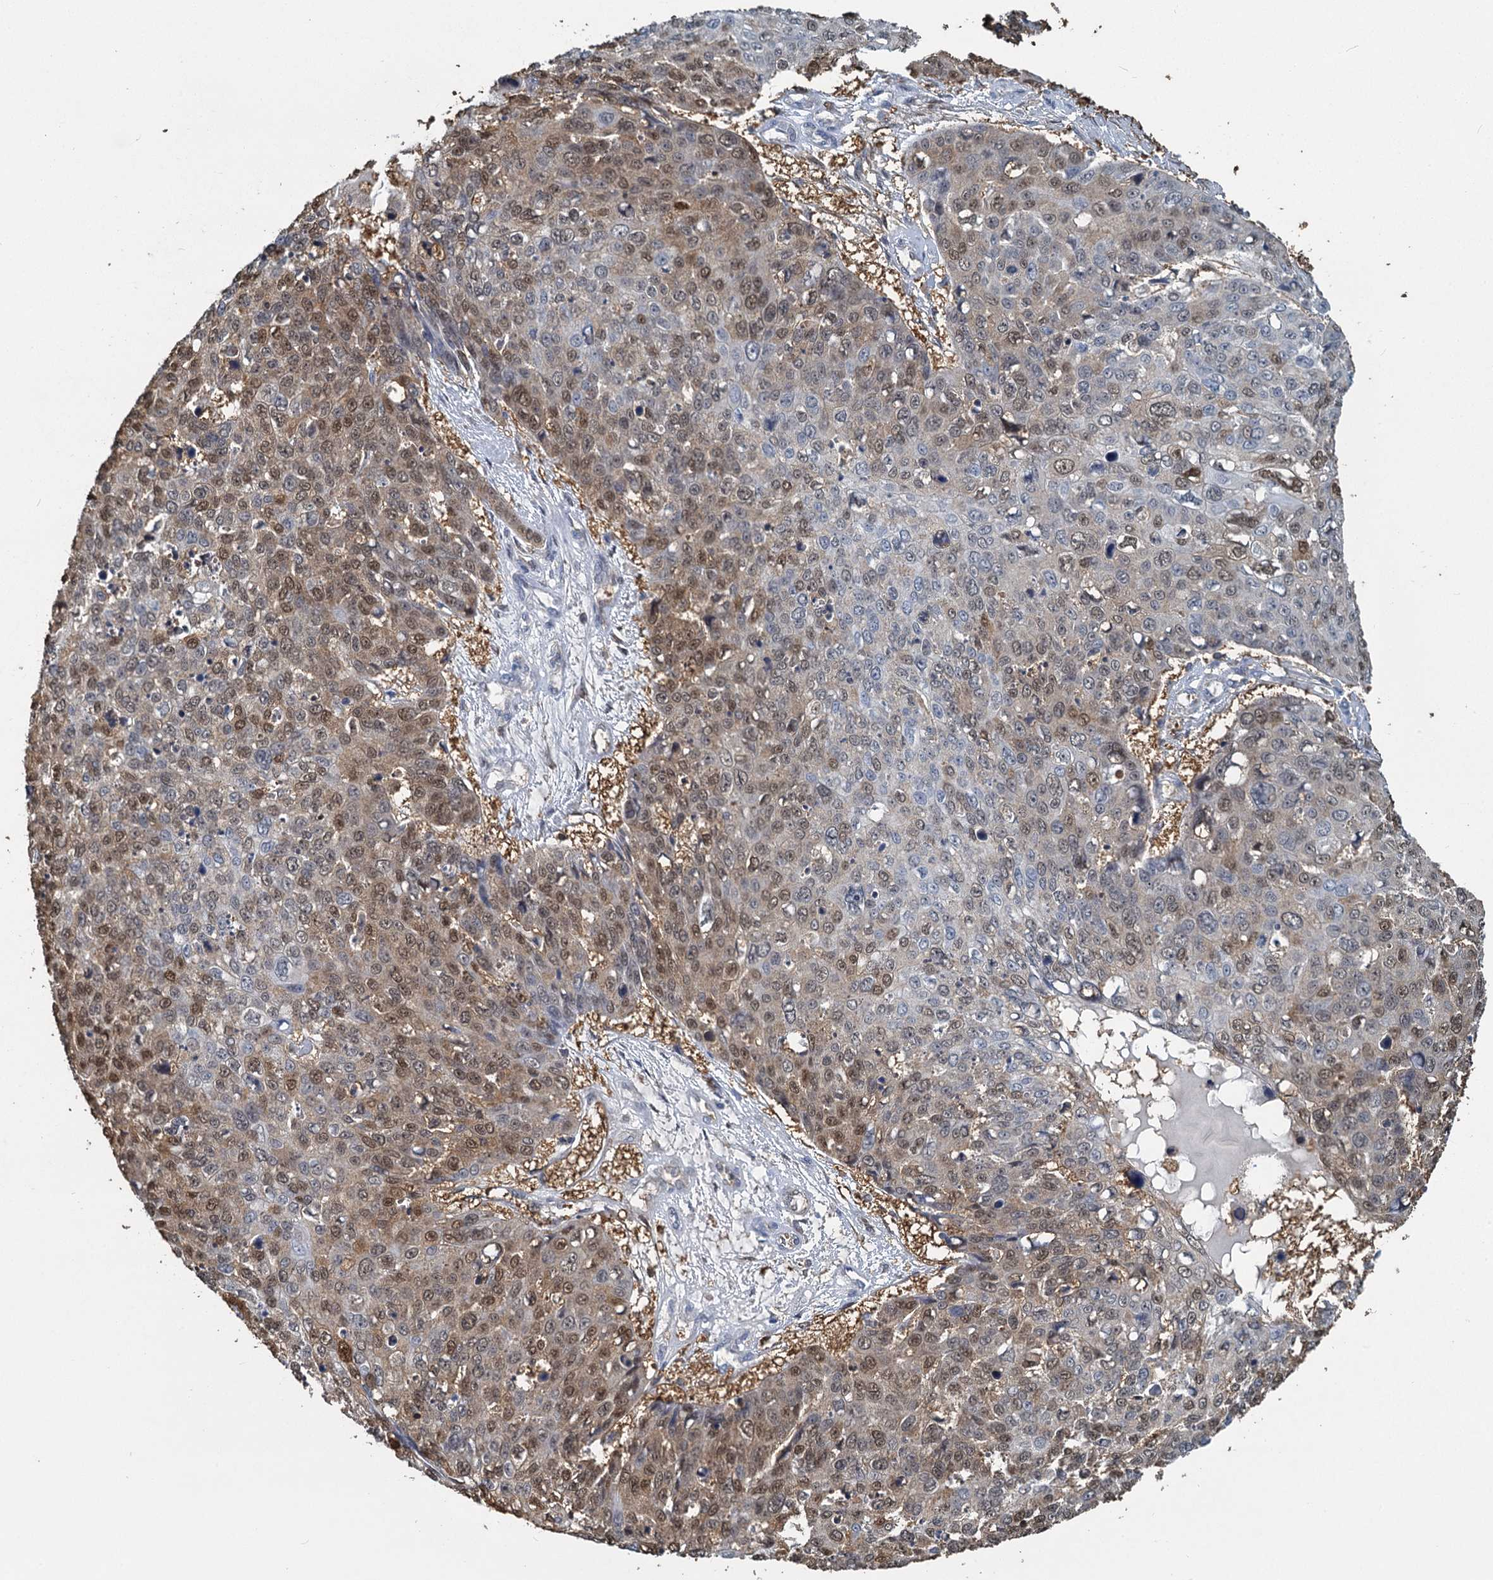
{"staining": {"intensity": "moderate", "quantity": "25%-75%", "location": "cytoplasmic/membranous,nuclear"}, "tissue": "skin cancer", "cell_type": "Tumor cells", "image_type": "cancer", "snomed": [{"axis": "morphology", "description": "Squamous cell carcinoma, NOS"}, {"axis": "topography", "description": "Skin"}], "caption": "Tumor cells demonstrate moderate cytoplasmic/membranous and nuclear expression in about 25%-75% of cells in skin cancer (squamous cell carcinoma). (brown staining indicates protein expression, while blue staining denotes nuclei).", "gene": "S100A6", "patient": {"sex": "male", "age": 71}}